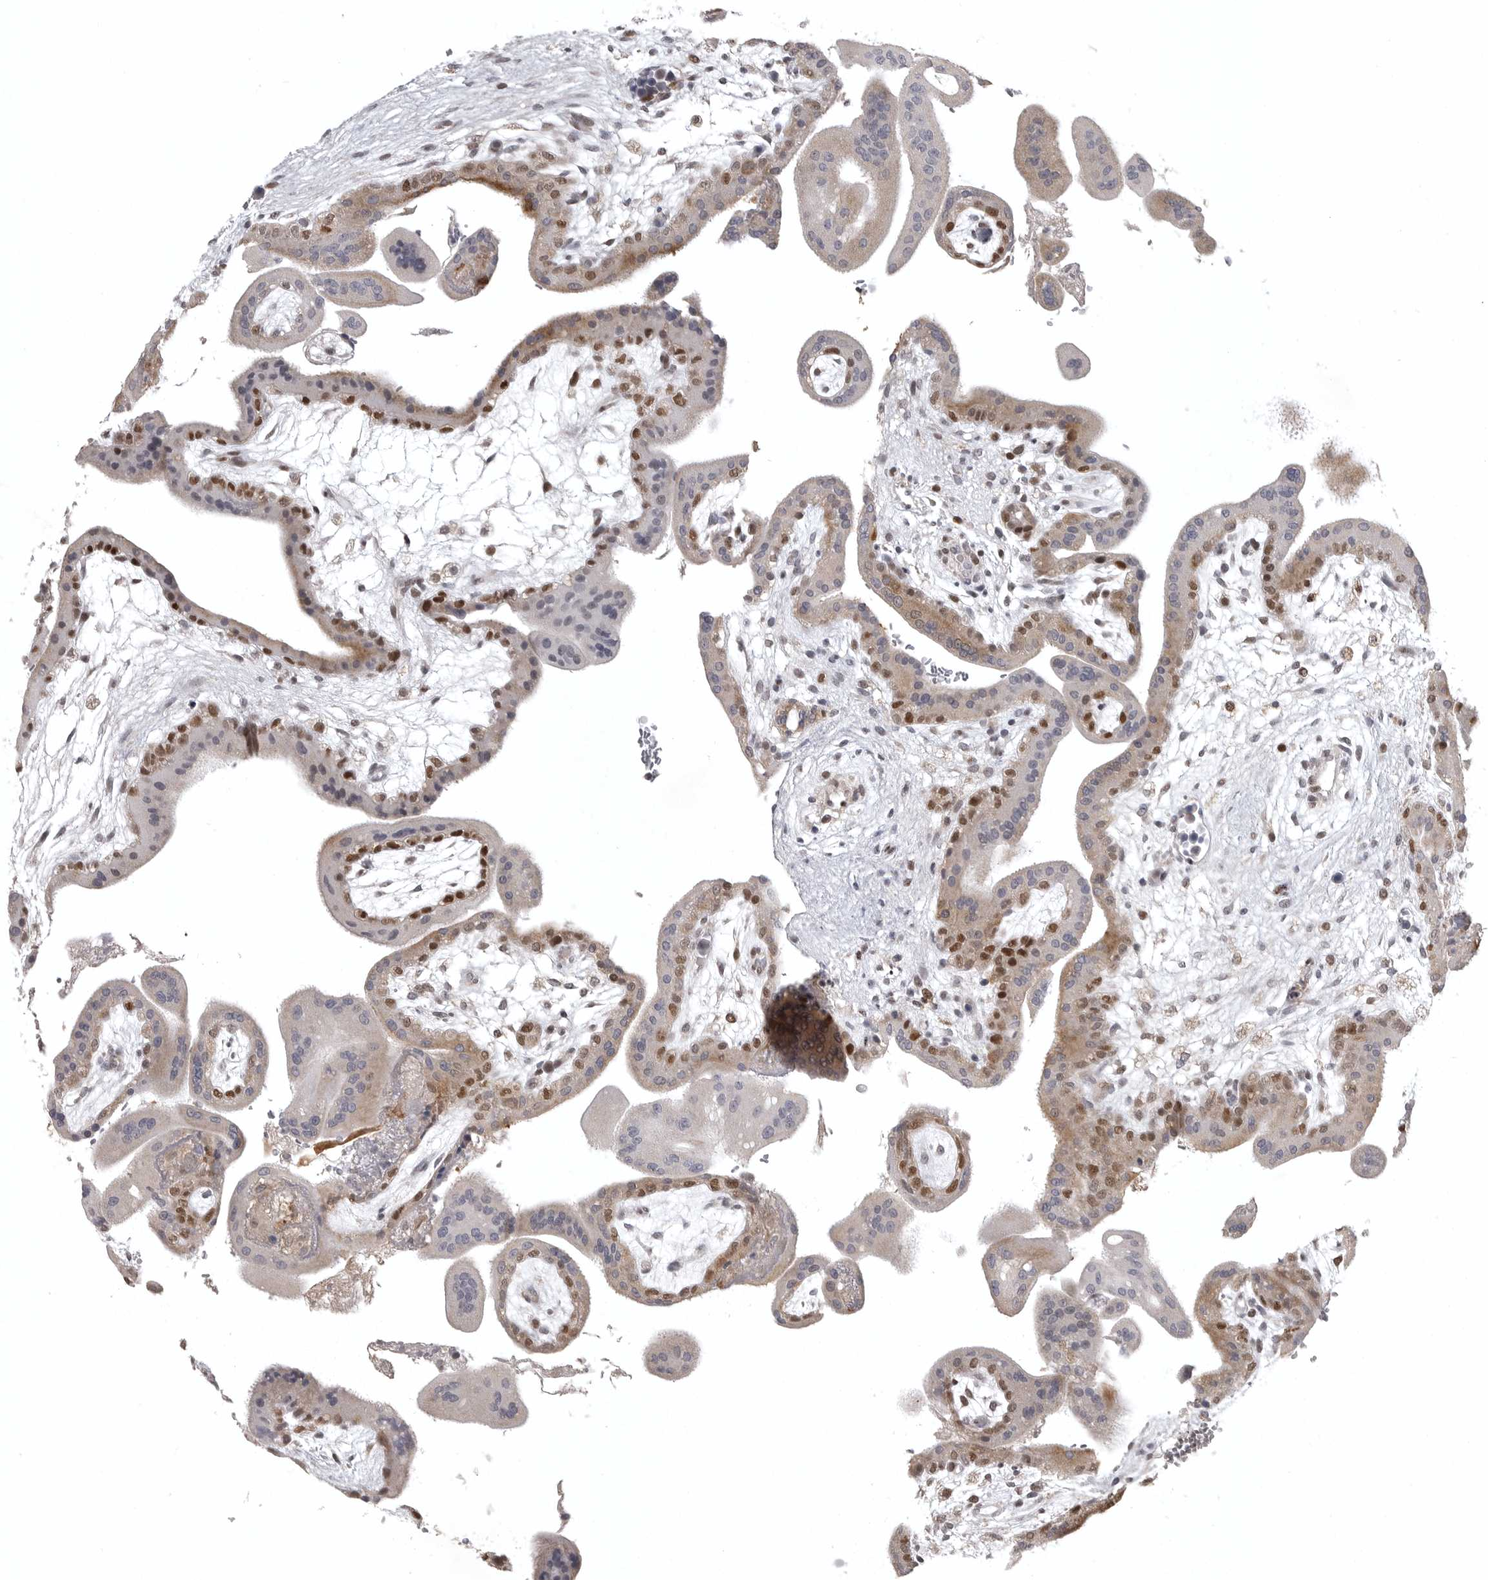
{"staining": {"intensity": "weak", "quantity": ">75%", "location": "cytoplasmic/membranous,nuclear"}, "tissue": "placenta", "cell_type": "Decidual cells", "image_type": "normal", "snomed": [{"axis": "morphology", "description": "Normal tissue, NOS"}, {"axis": "topography", "description": "Placenta"}], "caption": "Brown immunohistochemical staining in normal human placenta displays weak cytoplasmic/membranous,nuclear staining in about >75% of decidual cells.", "gene": "POLE2", "patient": {"sex": "female", "age": 35}}